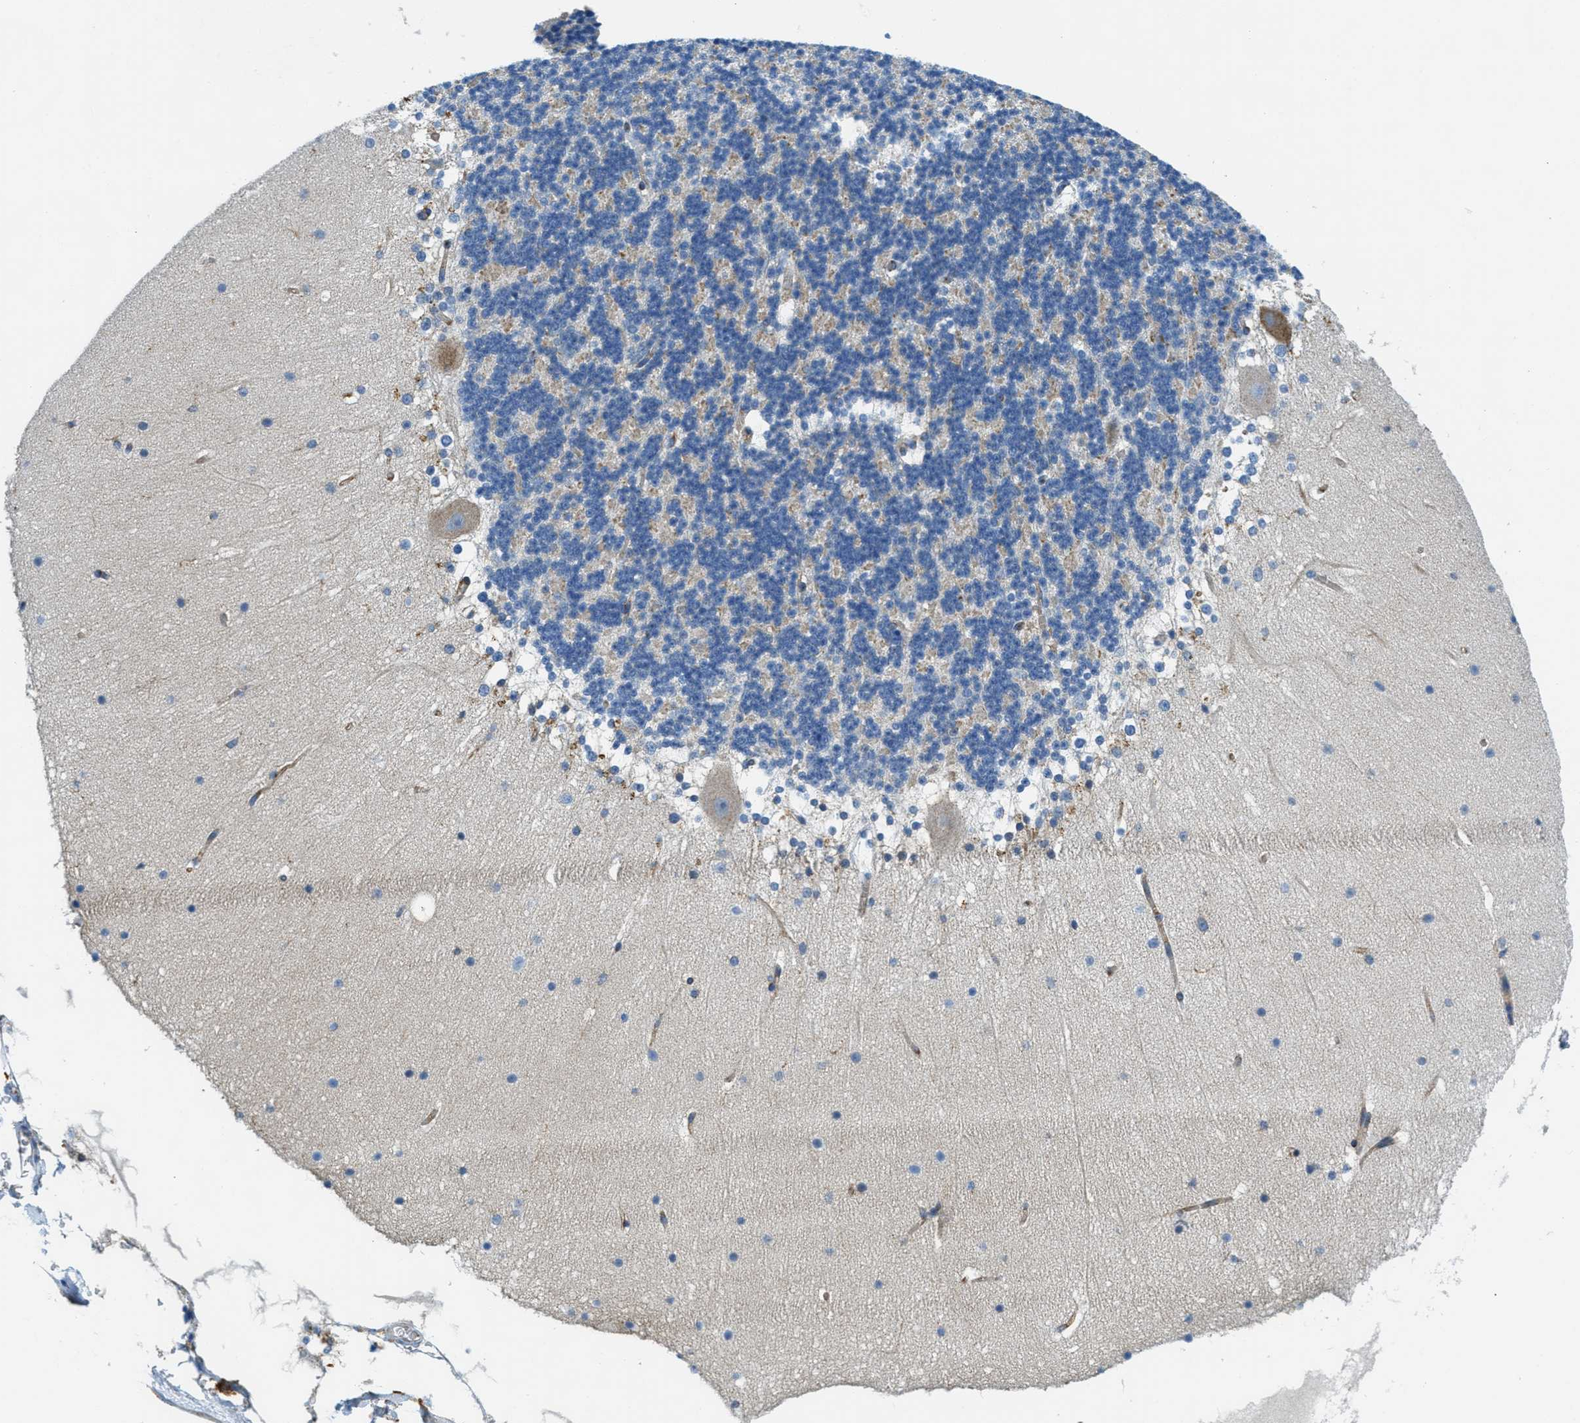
{"staining": {"intensity": "weak", "quantity": "25%-75%", "location": "cytoplasmic/membranous"}, "tissue": "cerebellum", "cell_type": "Cells in granular layer", "image_type": "normal", "snomed": [{"axis": "morphology", "description": "Normal tissue, NOS"}, {"axis": "topography", "description": "Cerebellum"}], "caption": "This image demonstrates benign cerebellum stained with immunohistochemistry (IHC) to label a protein in brown. The cytoplasmic/membranous of cells in granular layer show weak positivity for the protein. Nuclei are counter-stained blue.", "gene": "AP2B1", "patient": {"sex": "female", "age": 19}}